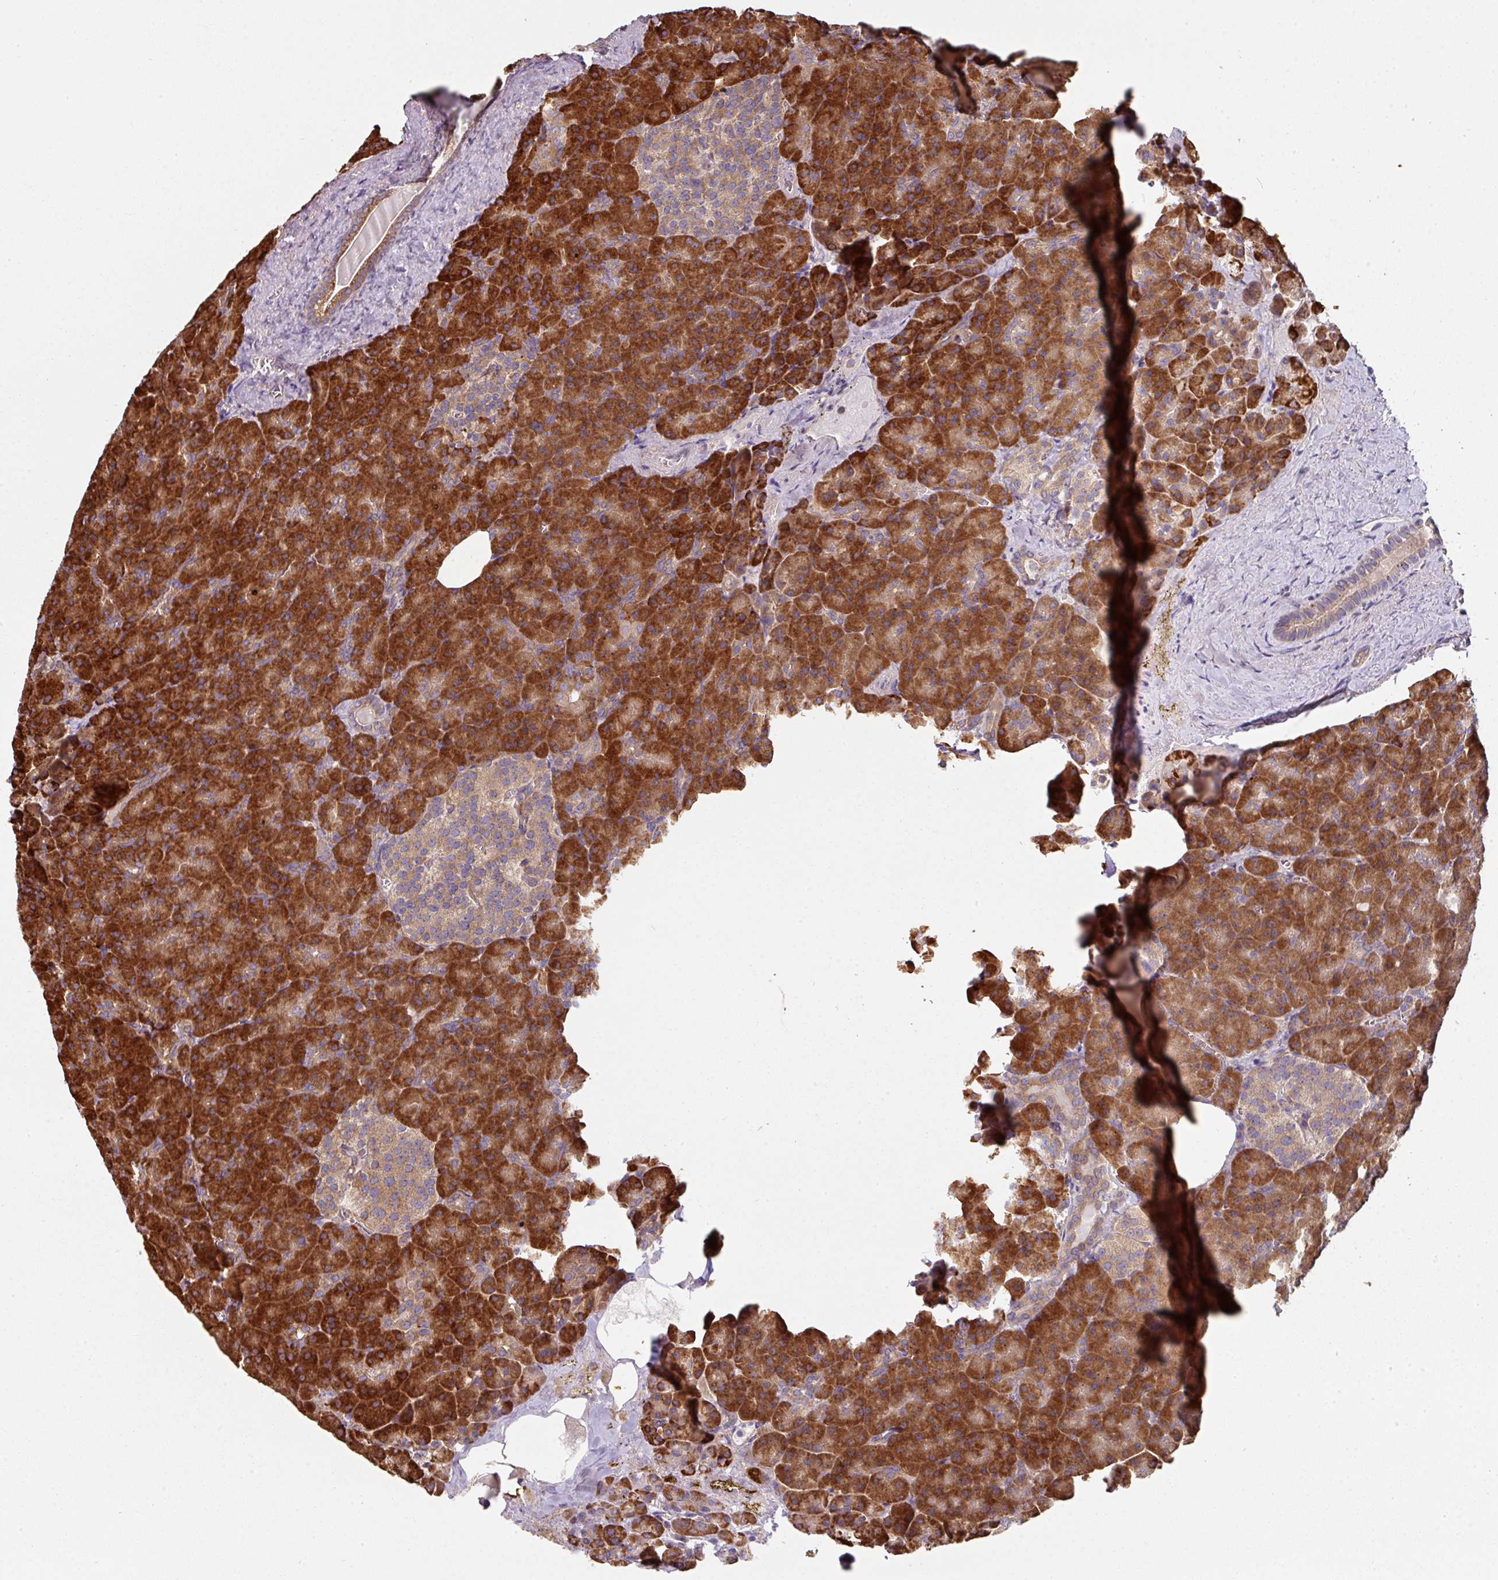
{"staining": {"intensity": "strong", "quantity": ">75%", "location": "cytoplasmic/membranous"}, "tissue": "pancreas", "cell_type": "Exocrine glandular cells", "image_type": "normal", "snomed": [{"axis": "morphology", "description": "Normal tissue, NOS"}, {"axis": "topography", "description": "Pancreas"}], "caption": "A brown stain labels strong cytoplasmic/membranous expression of a protein in exocrine glandular cells of normal human pancreas. (IHC, brightfield microscopy, high magnification).", "gene": "FAT4", "patient": {"sex": "female", "age": 74}}